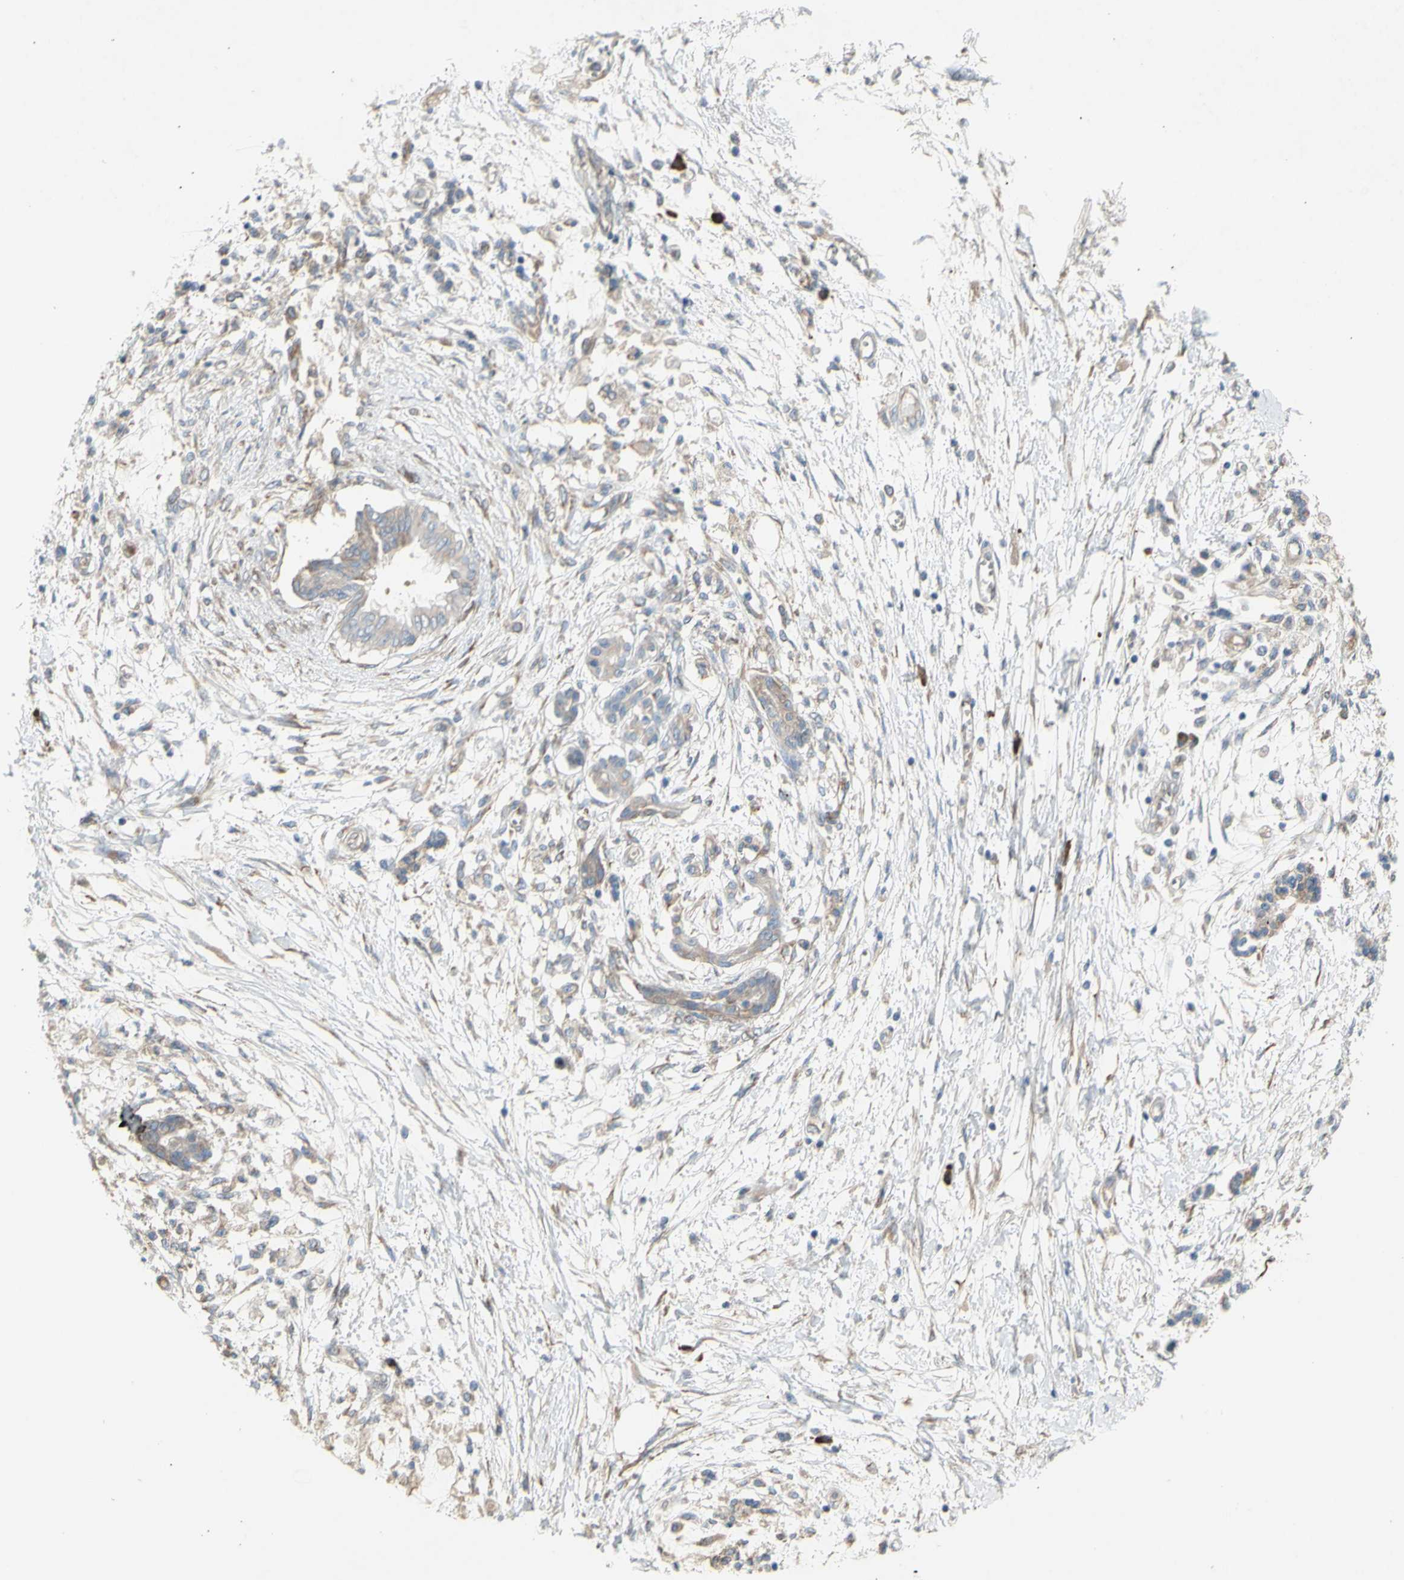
{"staining": {"intensity": "weak", "quantity": "<25%", "location": "cytoplasmic/membranous"}, "tissue": "pancreatic cancer", "cell_type": "Tumor cells", "image_type": "cancer", "snomed": [{"axis": "morphology", "description": "Adenocarcinoma, NOS"}, {"axis": "topography", "description": "Pancreas"}], "caption": "DAB (3,3'-diaminobenzidine) immunohistochemical staining of pancreatic cancer (adenocarcinoma) demonstrates no significant positivity in tumor cells. (DAB immunohistochemistry visualized using brightfield microscopy, high magnification).", "gene": "KLC1", "patient": {"sex": "male", "age": 56}}